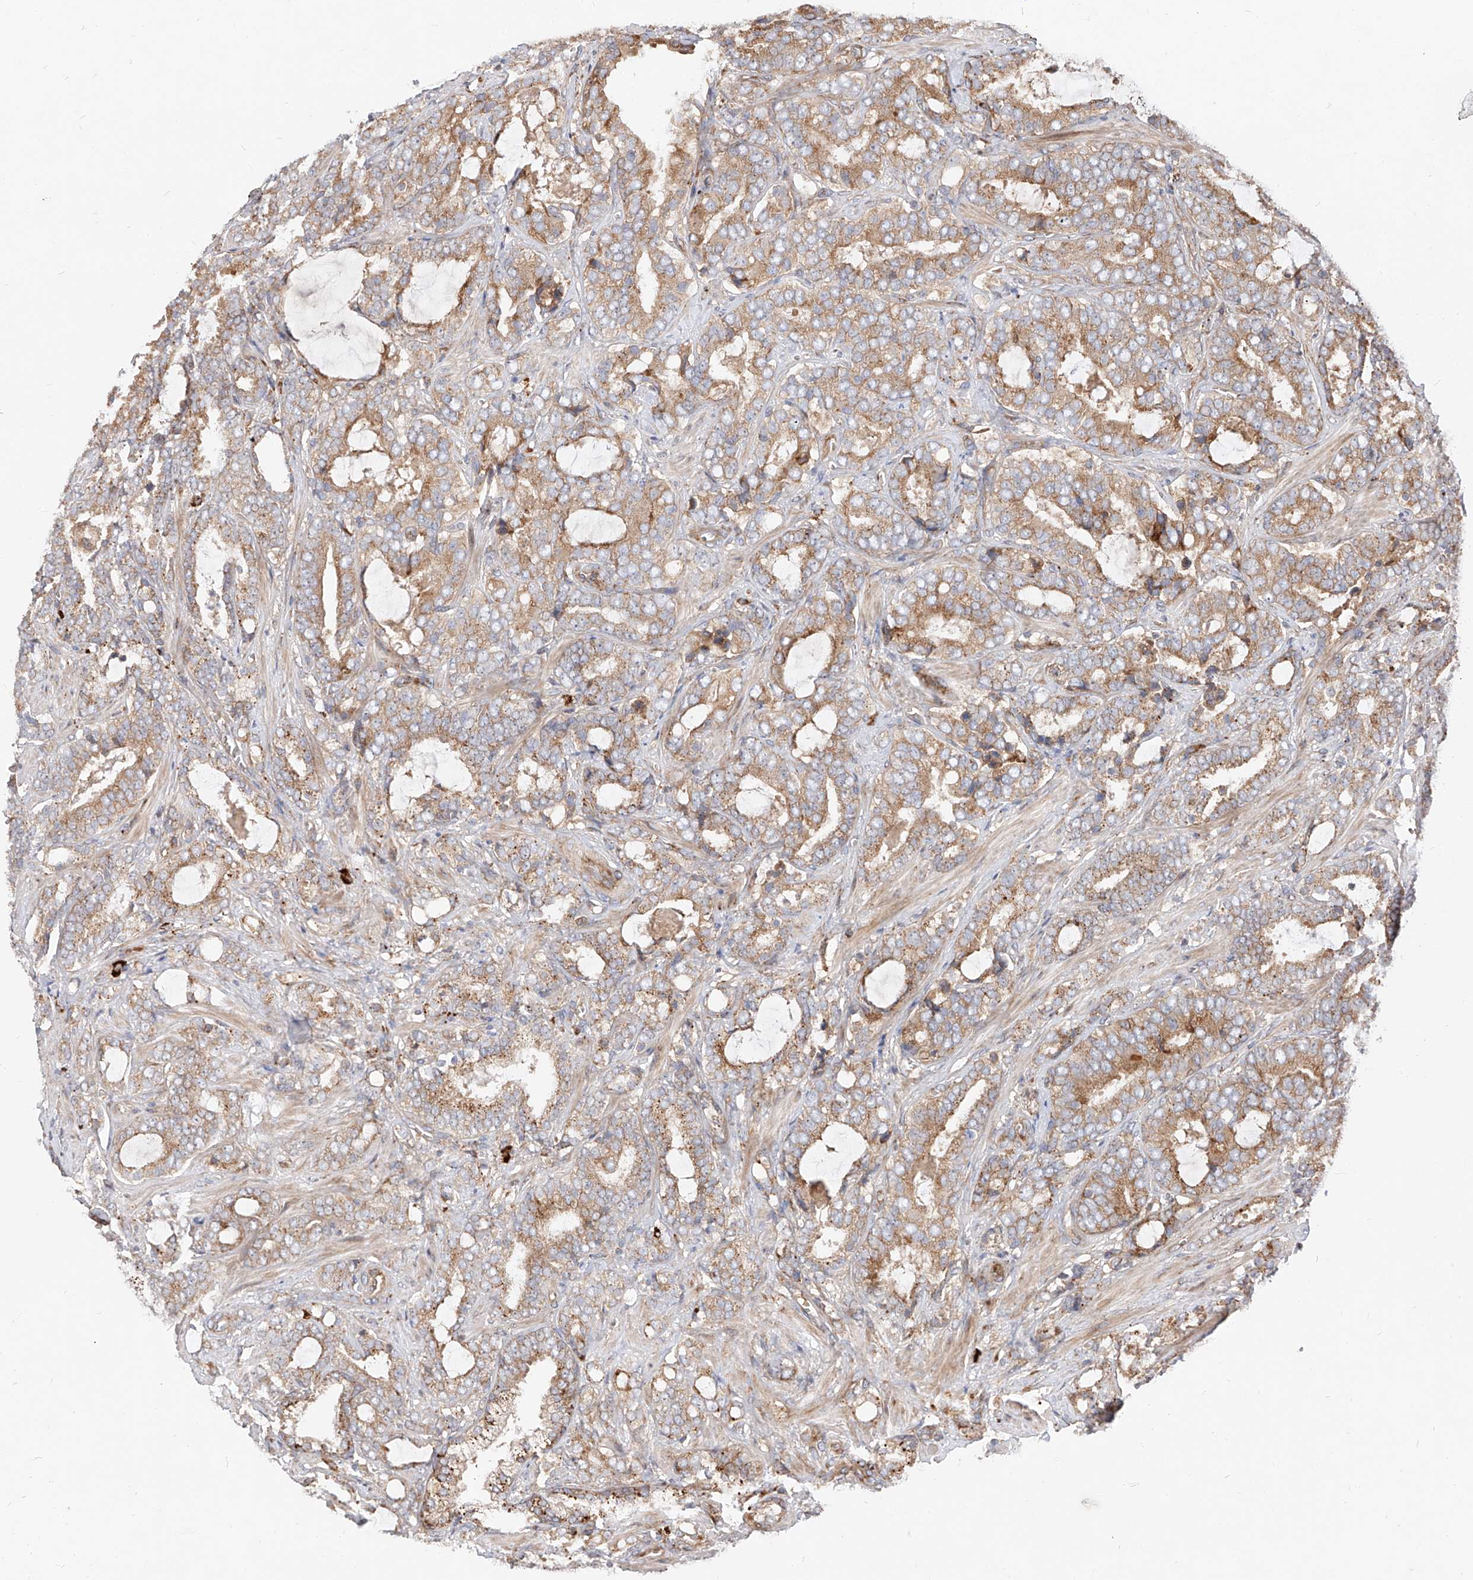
{"staining": {"intensity": "weak", "quantity": "25%-75%", "location": "cytoplasmic/membranous"}, "tissue": "prostate cancer", "cell_type": "Tumor cells", "image_type": "cancer", "snomed": [{"axis": "morphology", "description": "Adenocarcinoma, High grade"}, {"axis": "topography", "description": "Prostate and seminal vesicle, NOS"}], "caption": "Immunohistochemical staining of human prostate adenocarcinoma (high-grade) displays weak cytoplasmic/membranous protein expression in about 25%-75% of tumor cells. (brown staining indicates protein expression, while blue staining denotes nuclei).", "gene": "DIRAS3", "patient": {"sex": "male", "age": 67}}